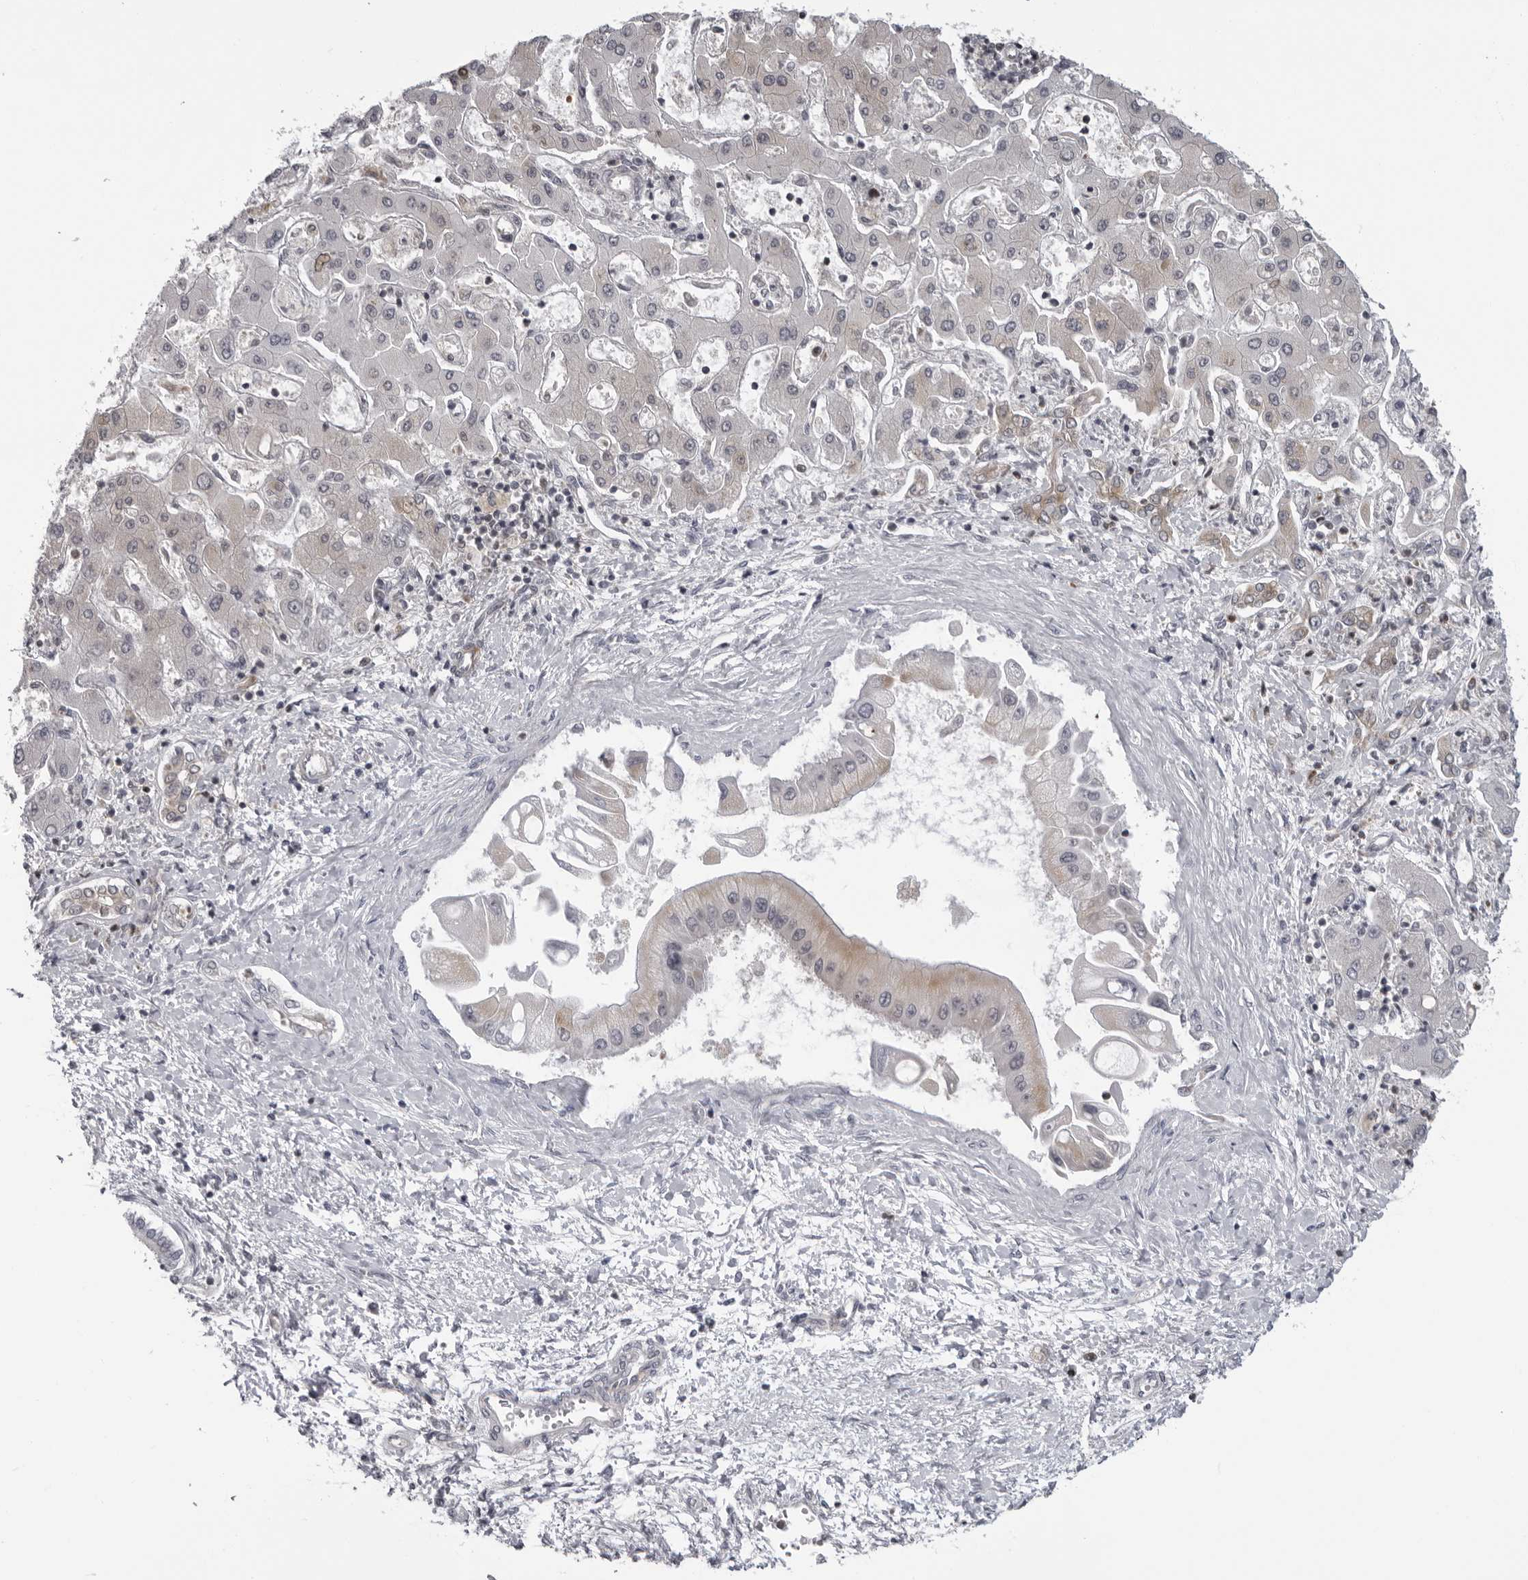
{"staining": {"intensity": "weak", "quantity": "<25%", "location": "cytoplasmic/membranous"}, "tissue": "liver cancer", "cell_type": "Tumor cells", "image_type": "cancer", "snomed": [{"axis": "morphology", "description": "Cholangiocarcinoma"}, {"axis": "topography", "description": "Liver"}], "caption": "An image of human liver cholangiocarcinoma is negative for staining in tumor cells.", "gene": "MRPS15", "patient": {"sex": "male", "age": 50}}